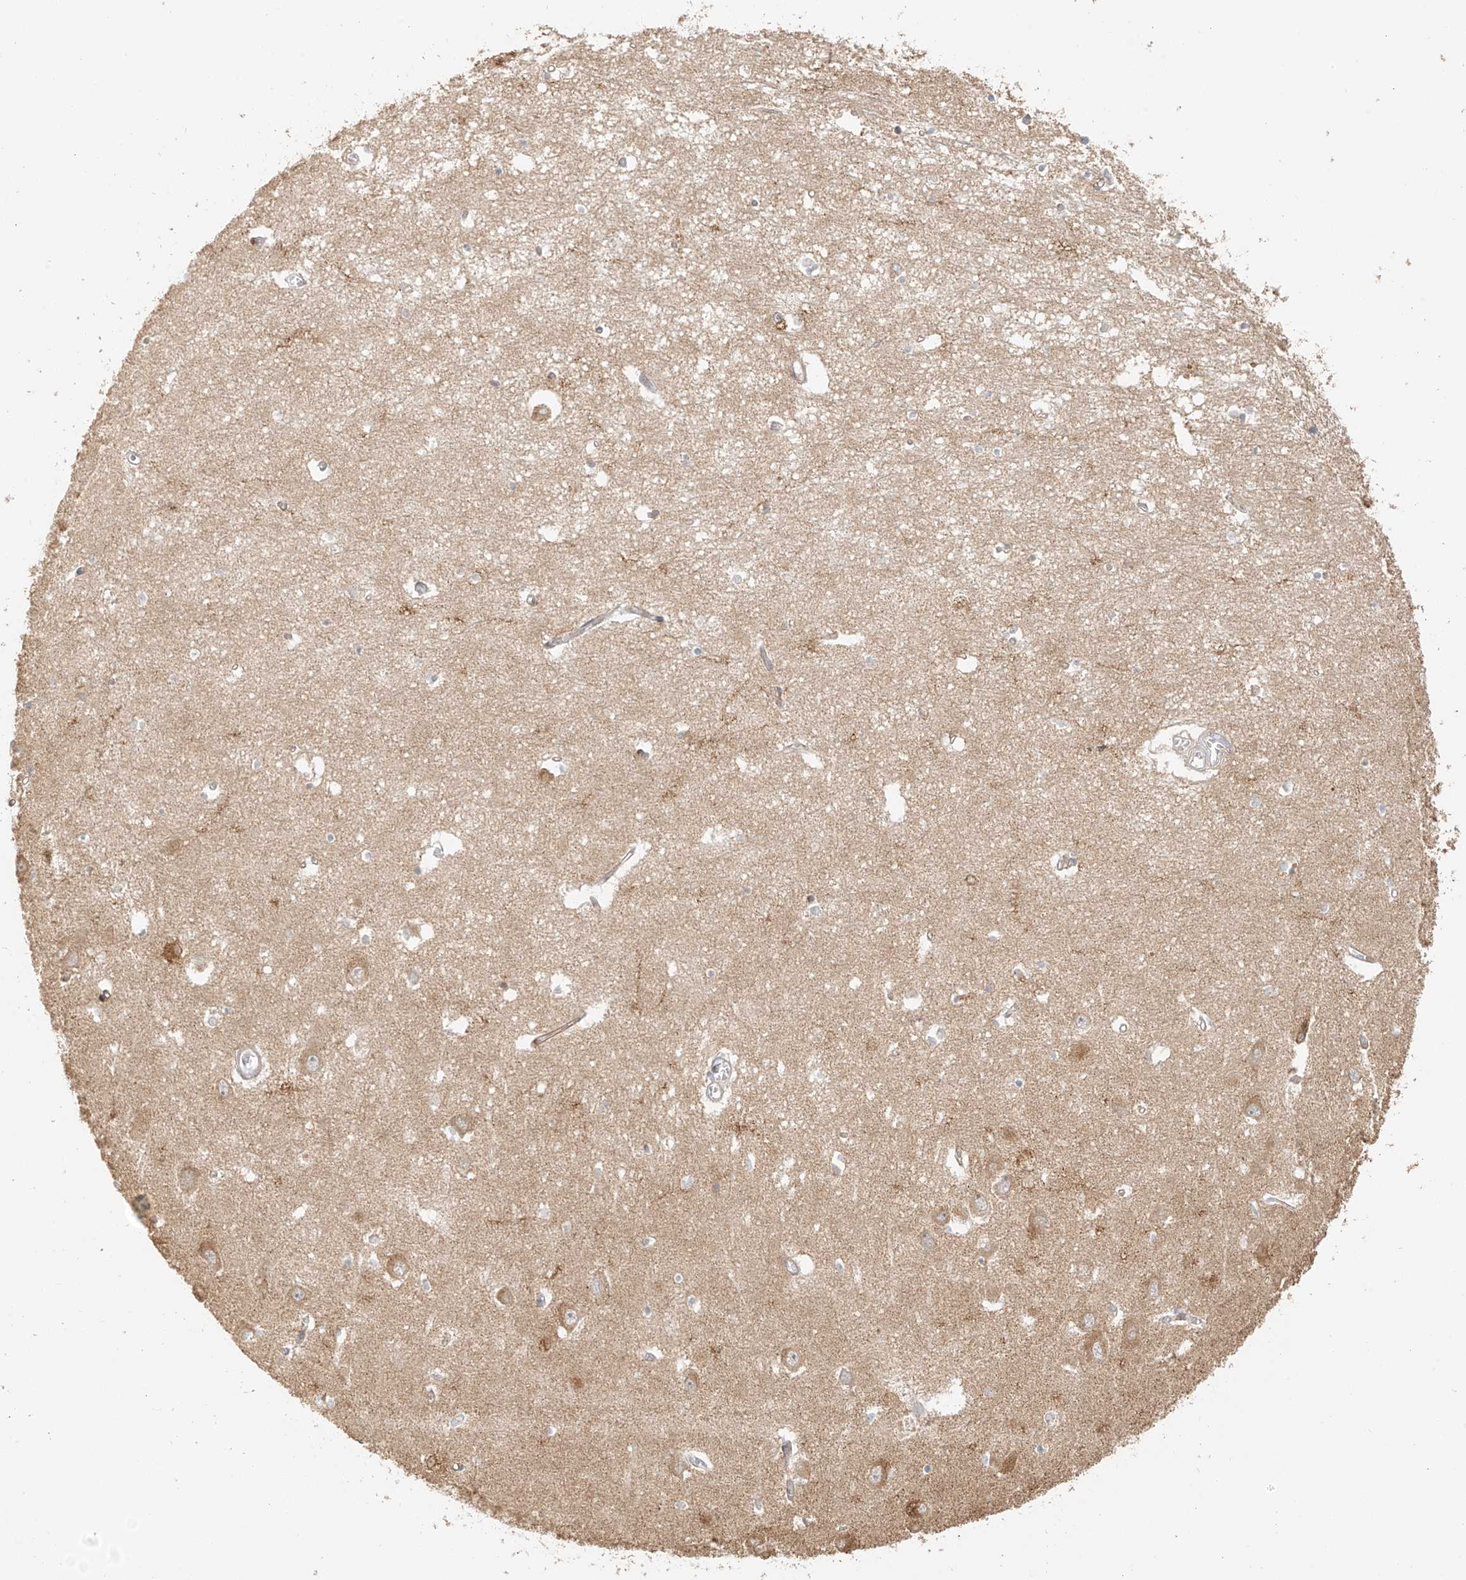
{"staining": {"intensity": "weak", "quantity": "<25%", "location": "cytoplasmic/membranous"}, "tissue": "hippocampus", "cell_type": "Glial cells", "image_type": "normal", "snomed": [{"axis": "morphology", "description": "Normal tissue, NOS"}, {"axis": "topography", "description": "Hippocampus"}], "caption": "High power microscopy histopathology image of an immunohistochemistry image of benign hippocampus, revealing no significant positivity in glial cells. The staining is performed using DAB brown chromogen with nuclei counter-stained in using hematoxylin.", "gene": "MIPEP", "patient": {"sex": "male", "age": 70}}